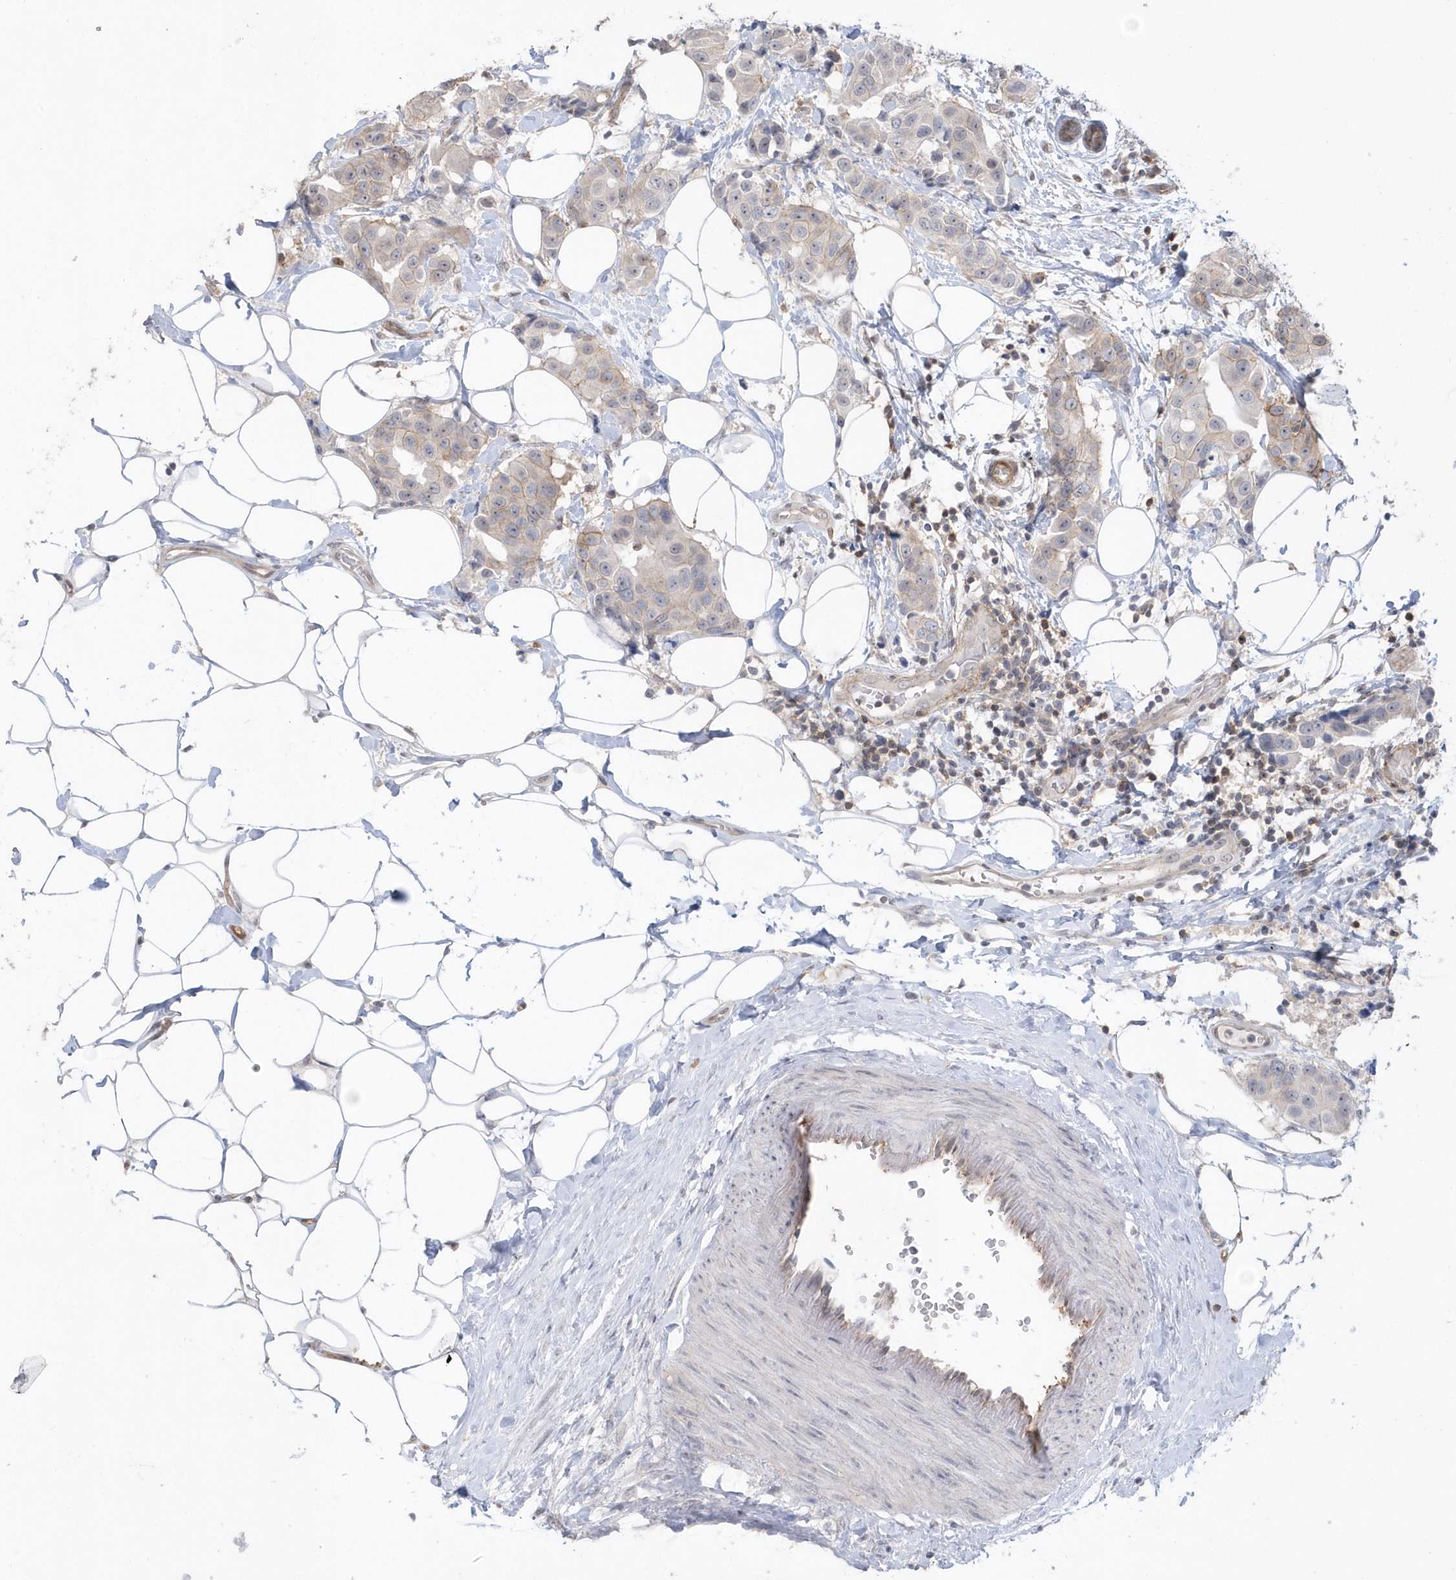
{"staining": {"intensity": "moderate", "quantity": "<25%", "location": "cytoplasmic/membranous"}, "tissue": "breast cancer", "cell_type": "Tumor cells", "image_type": "cancer", "snomed": [{"axis": "morphology", "description": "Normal tissue, NOS"}, {"axis": "morphology", "description": "Duct carcinoma"}, {"axis": "topography", "description": "Breast"}], "caption": "IHC of human infiltrating ductal carcinoma (breast) shows low levels of moderate cytoplasmic/membranous positivity in approximately <25% of tumor cells.", "gene": "CRIP3", "patient": {"sex": "female", "age": 39}}